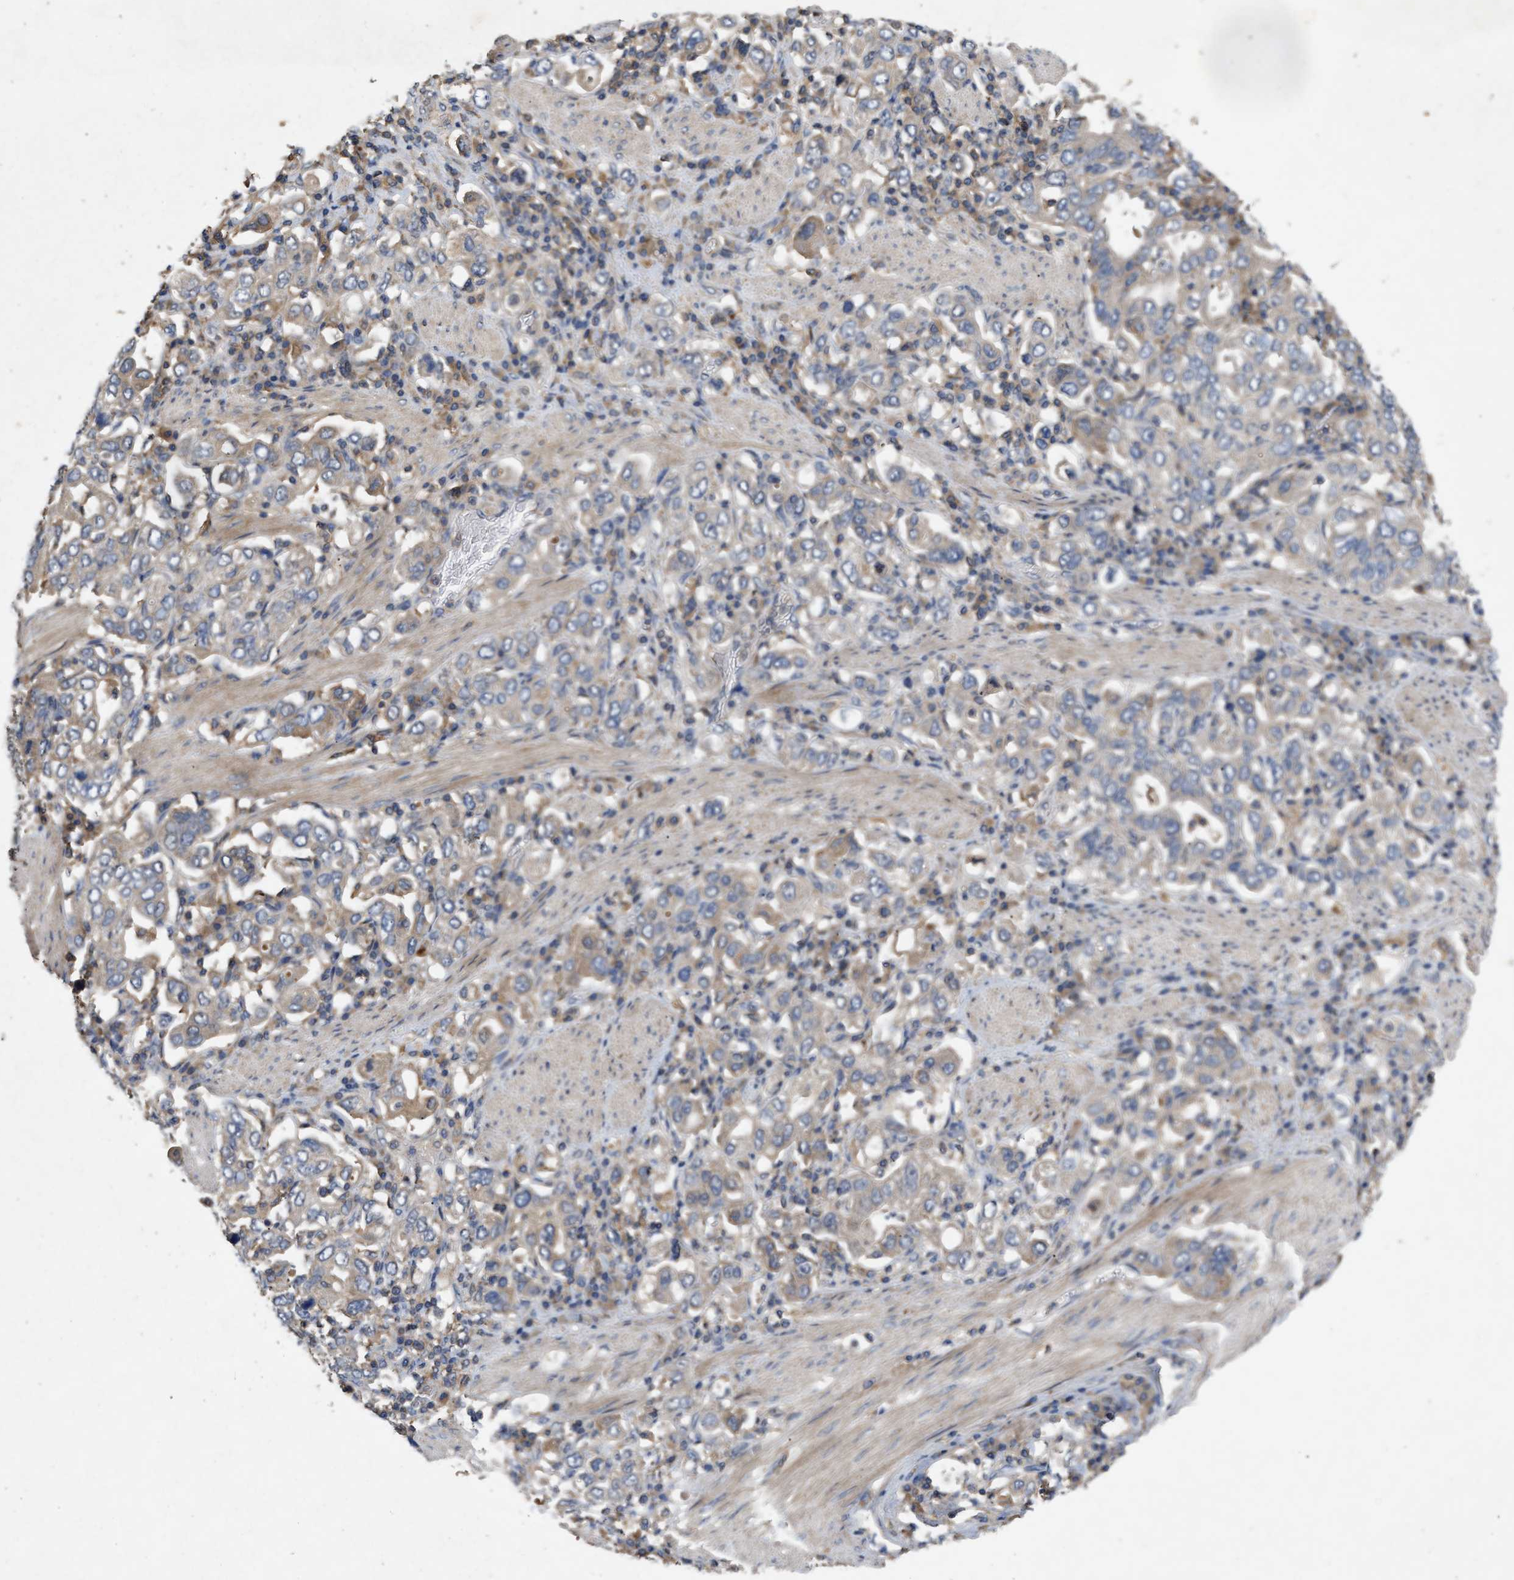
{"staining": {"intensity": "weak", "quantity": "25%-75%", "location": "cytoplasmic/membranous"}, "tissue": "stomach cancer", "cell_type": "Tumor cells", "image_type": "cancer", "snomed": [{"axis": "morphology", "description": "Adenocarcinoma, NOS"}, {"axis": "topography", "description": "Stomach, upper"}], "caption": "The photomicrograph displays immunohistochemical staining of stomach cancer (adenocarcinoma). There is weak cytoplasmic/membranous positivity is present in about 25%-75% of tumor cells.", "gene": "LPAR2", "patient": {"sex": "male", "age": 62}}